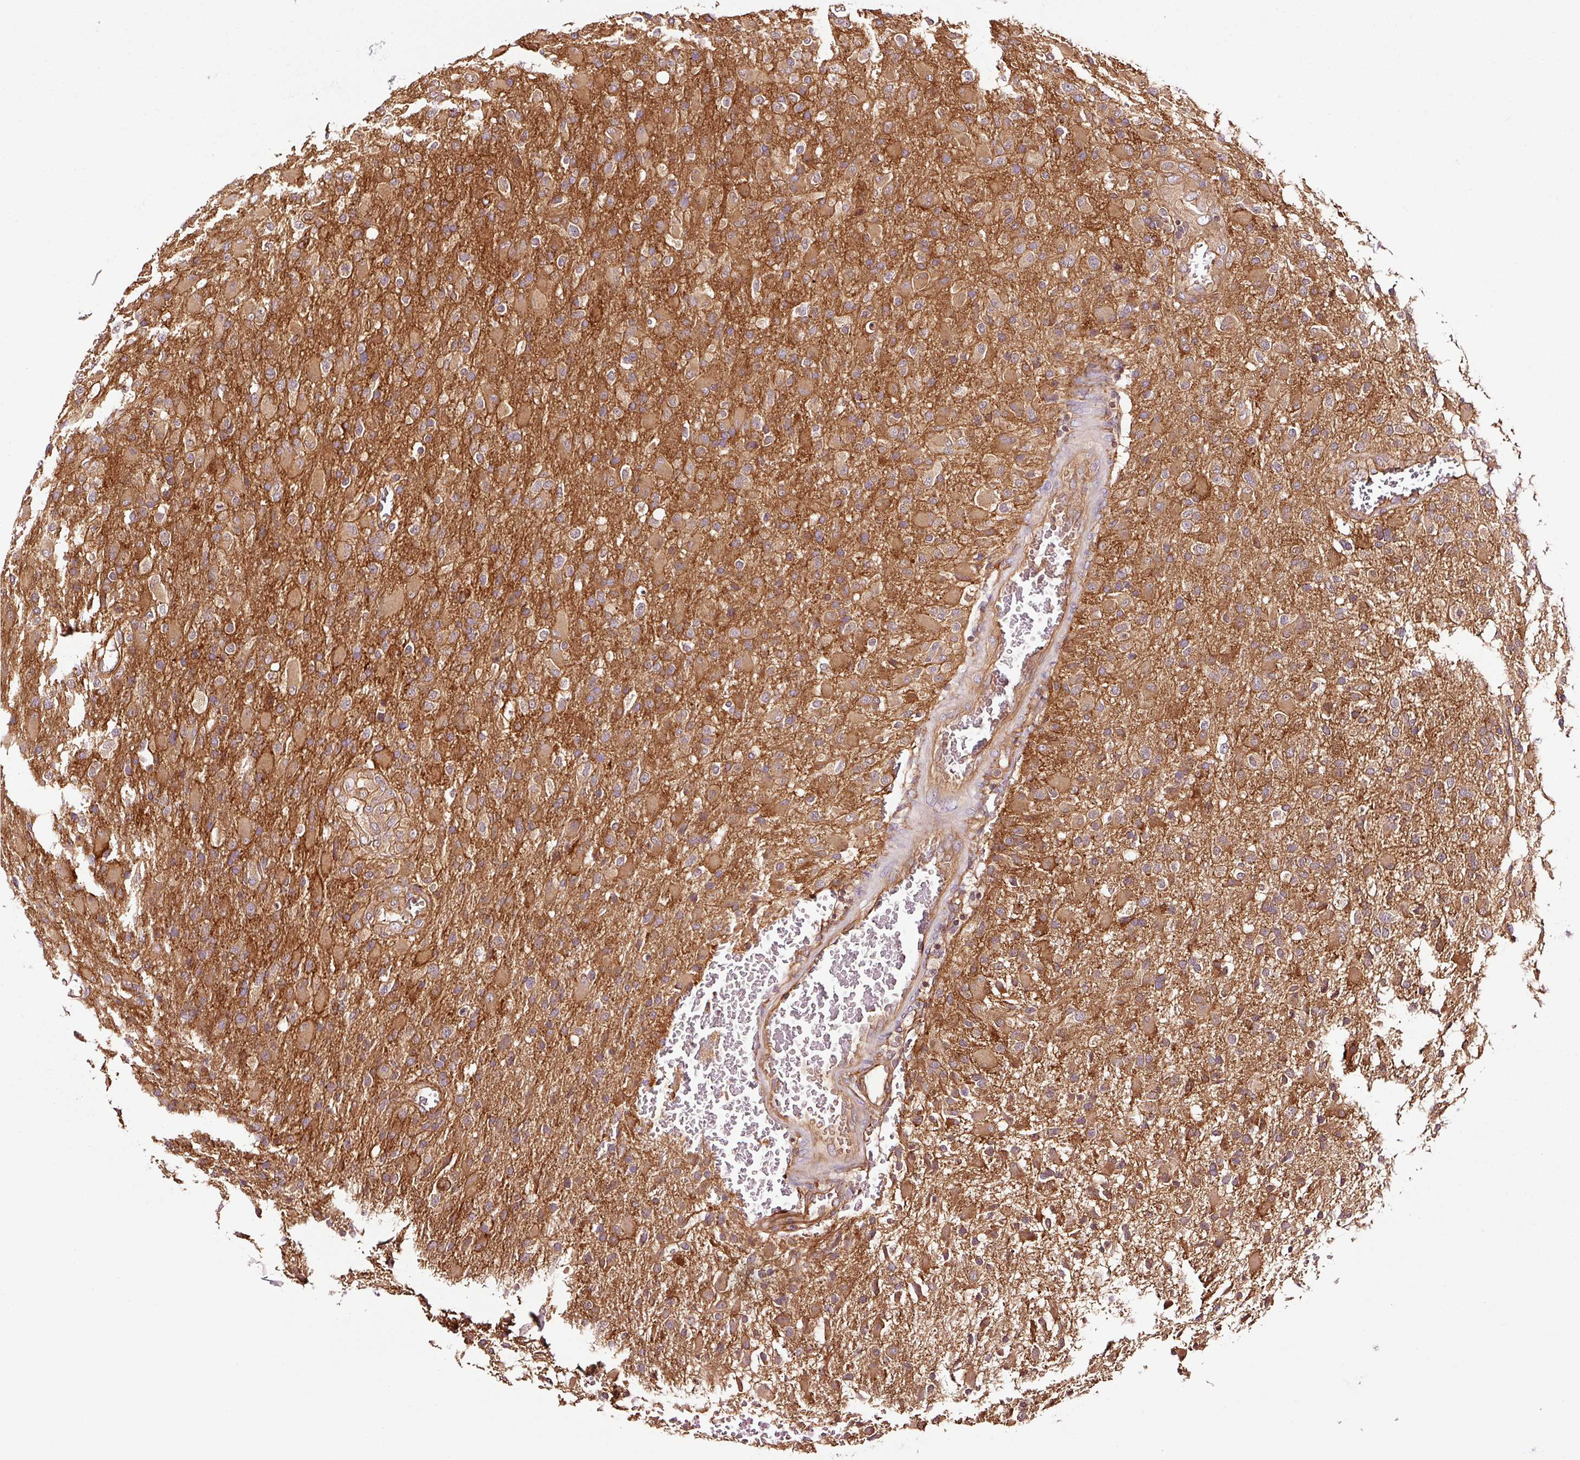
{"staining": {"intensity": "moderate", "quantity": "25%-75%", "location": "cytoplasmic/membranous"}, "tissue": "glioma", "cell_type": "Tumor cells", "image_type": "cancer", "snomed": [{"axis": "morphology", "description": "Glioma, malignant, Low grade"}, {"axis": "topography", "description": "Brain"}], "caption": "Protein expression by immunohistochemistry (IHC) demonstrates moderate cytoplasmic/membranous positivity in about 25%-75% of tumor cells in malignant glioma (low-grade).", "gene": "METAP1", "patient": {"sex": "male", "age": 65}}